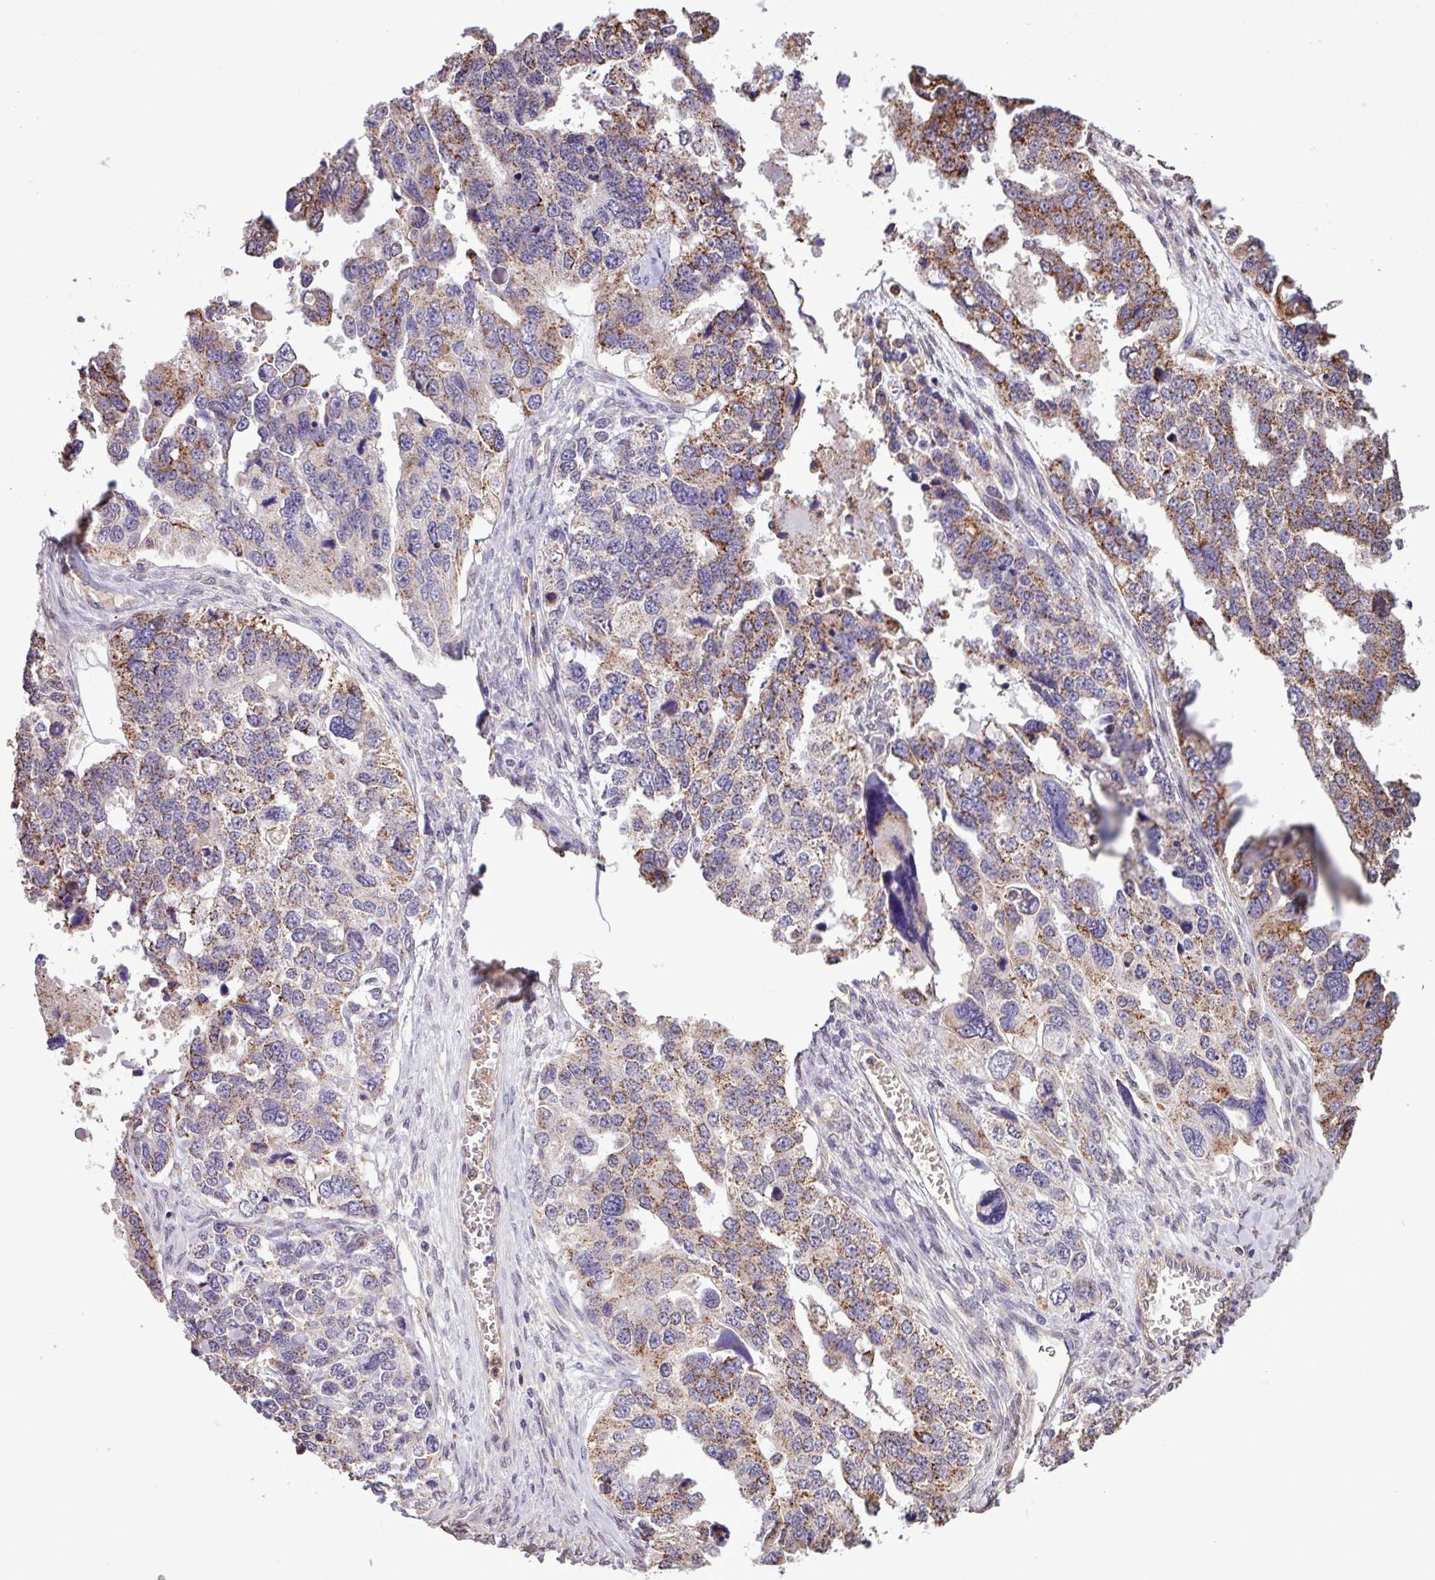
{"staining": {"intensity": "moderate", "quantity": "25%-75%", "location": "cytoplasmic/membranous"}, "tissue": "ovarian cancer", "cell_type": "Tumor cells", "image_type": "cancer", "snomed": [{"axis": "morphology", "description": "Cystadenocarcinoma, serous, NOS"}, {"axis": "topography", "description": "Ovary"}], "caption": "Ovarian serous cystadenocarcinoma tissue displays moderate cytoplasmic/membranous positivity in approximately 25%-75% of tumor cells, visualized by immunohistochemistry.", "gene": "CHST11", "patient": {"sex": "female", "age": 76}}